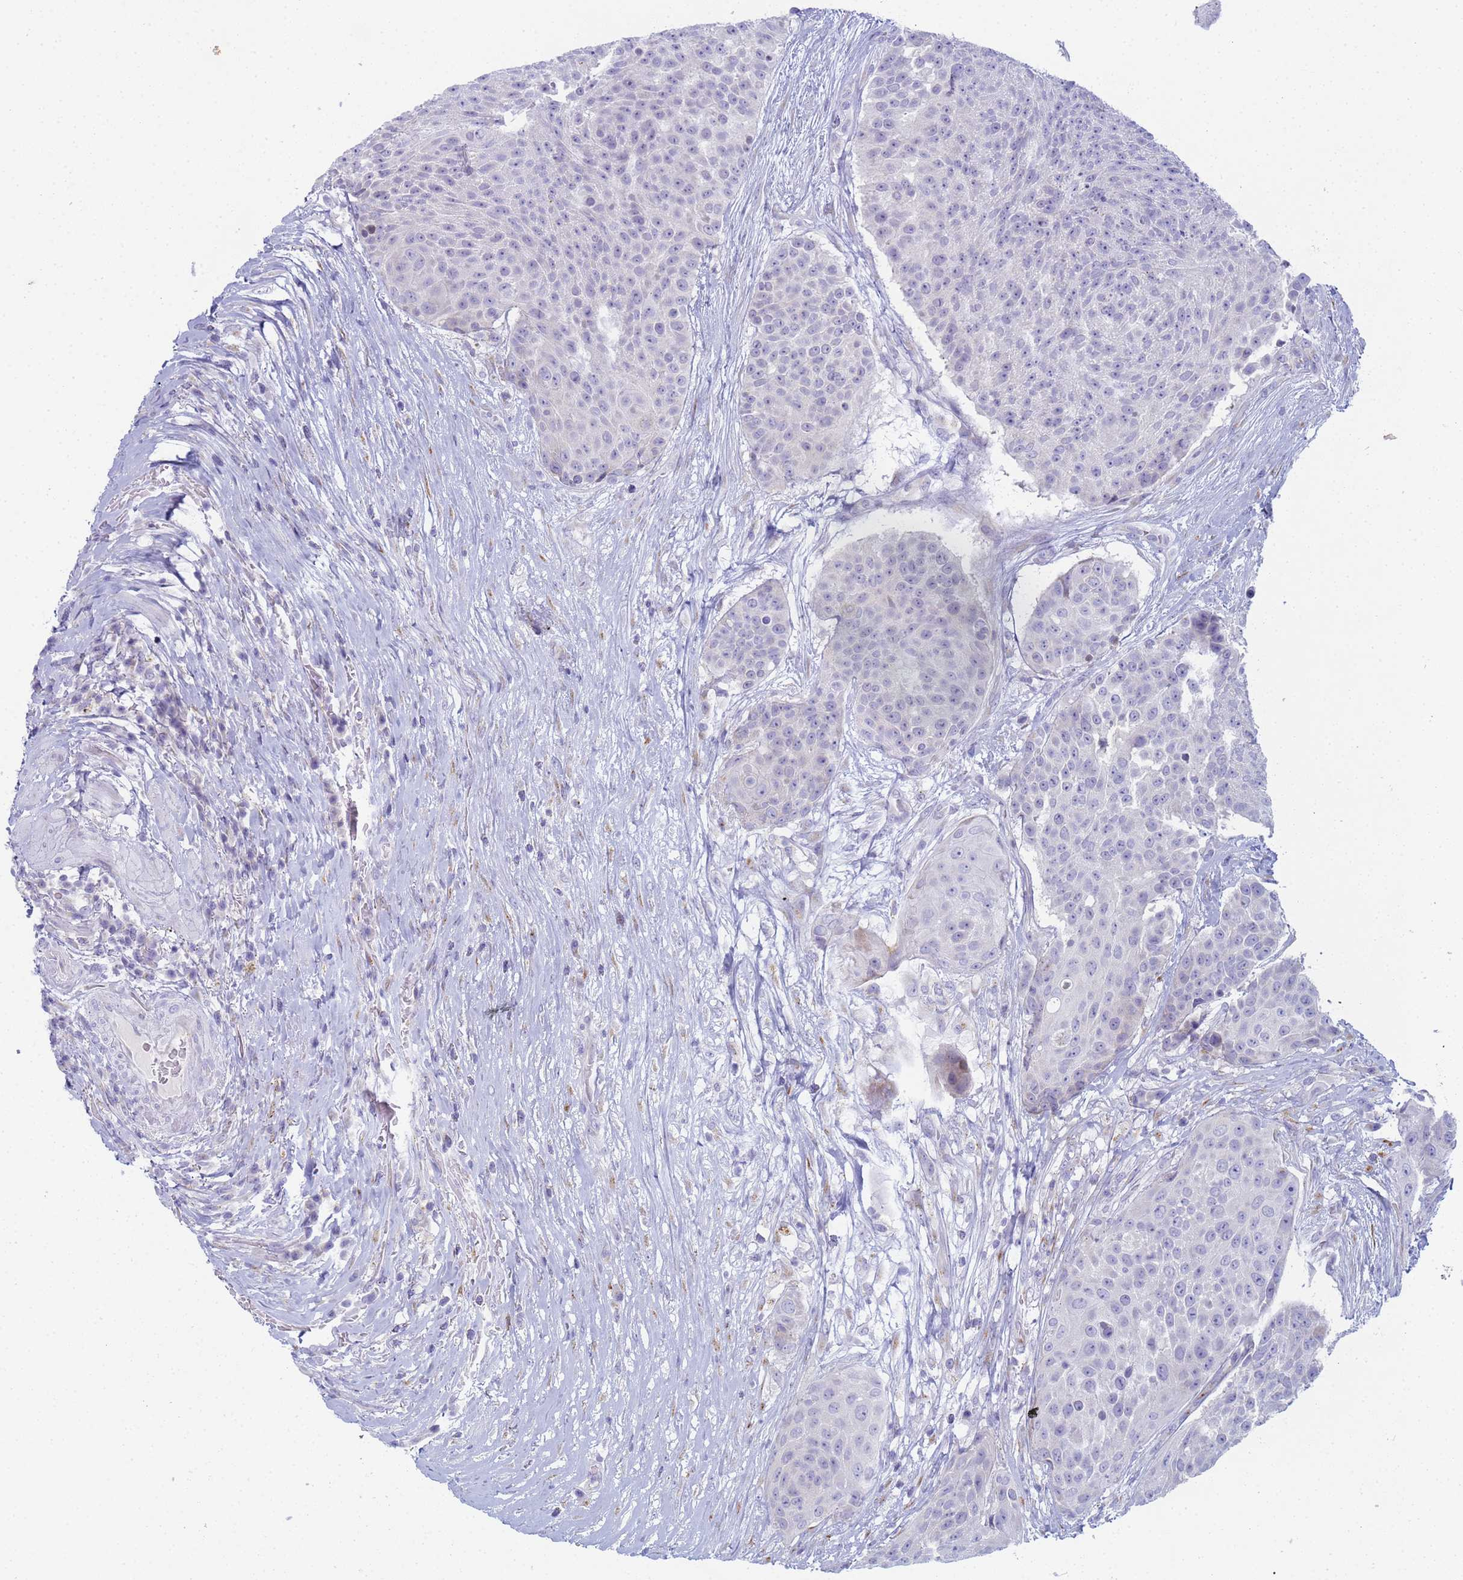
{"staining": {"intensity": "negative", "quantity": "none", "location": "none"}, "tissue": "urothelial cancer", "cell_type": "Tumor cells", "image_type": "cancer", "snomed": [{"axis": "morphology", "description": "Urothelial carcinoma, High grade"}, {"axis": "topography", "description": "Urinary bladder"}], "caption": "A histopathology image of human urothelial carcinoma (high-grade) is negative for staining in tumor cells.", "gene": "CR1", "patient": {"sex": "female", "age": 63}}